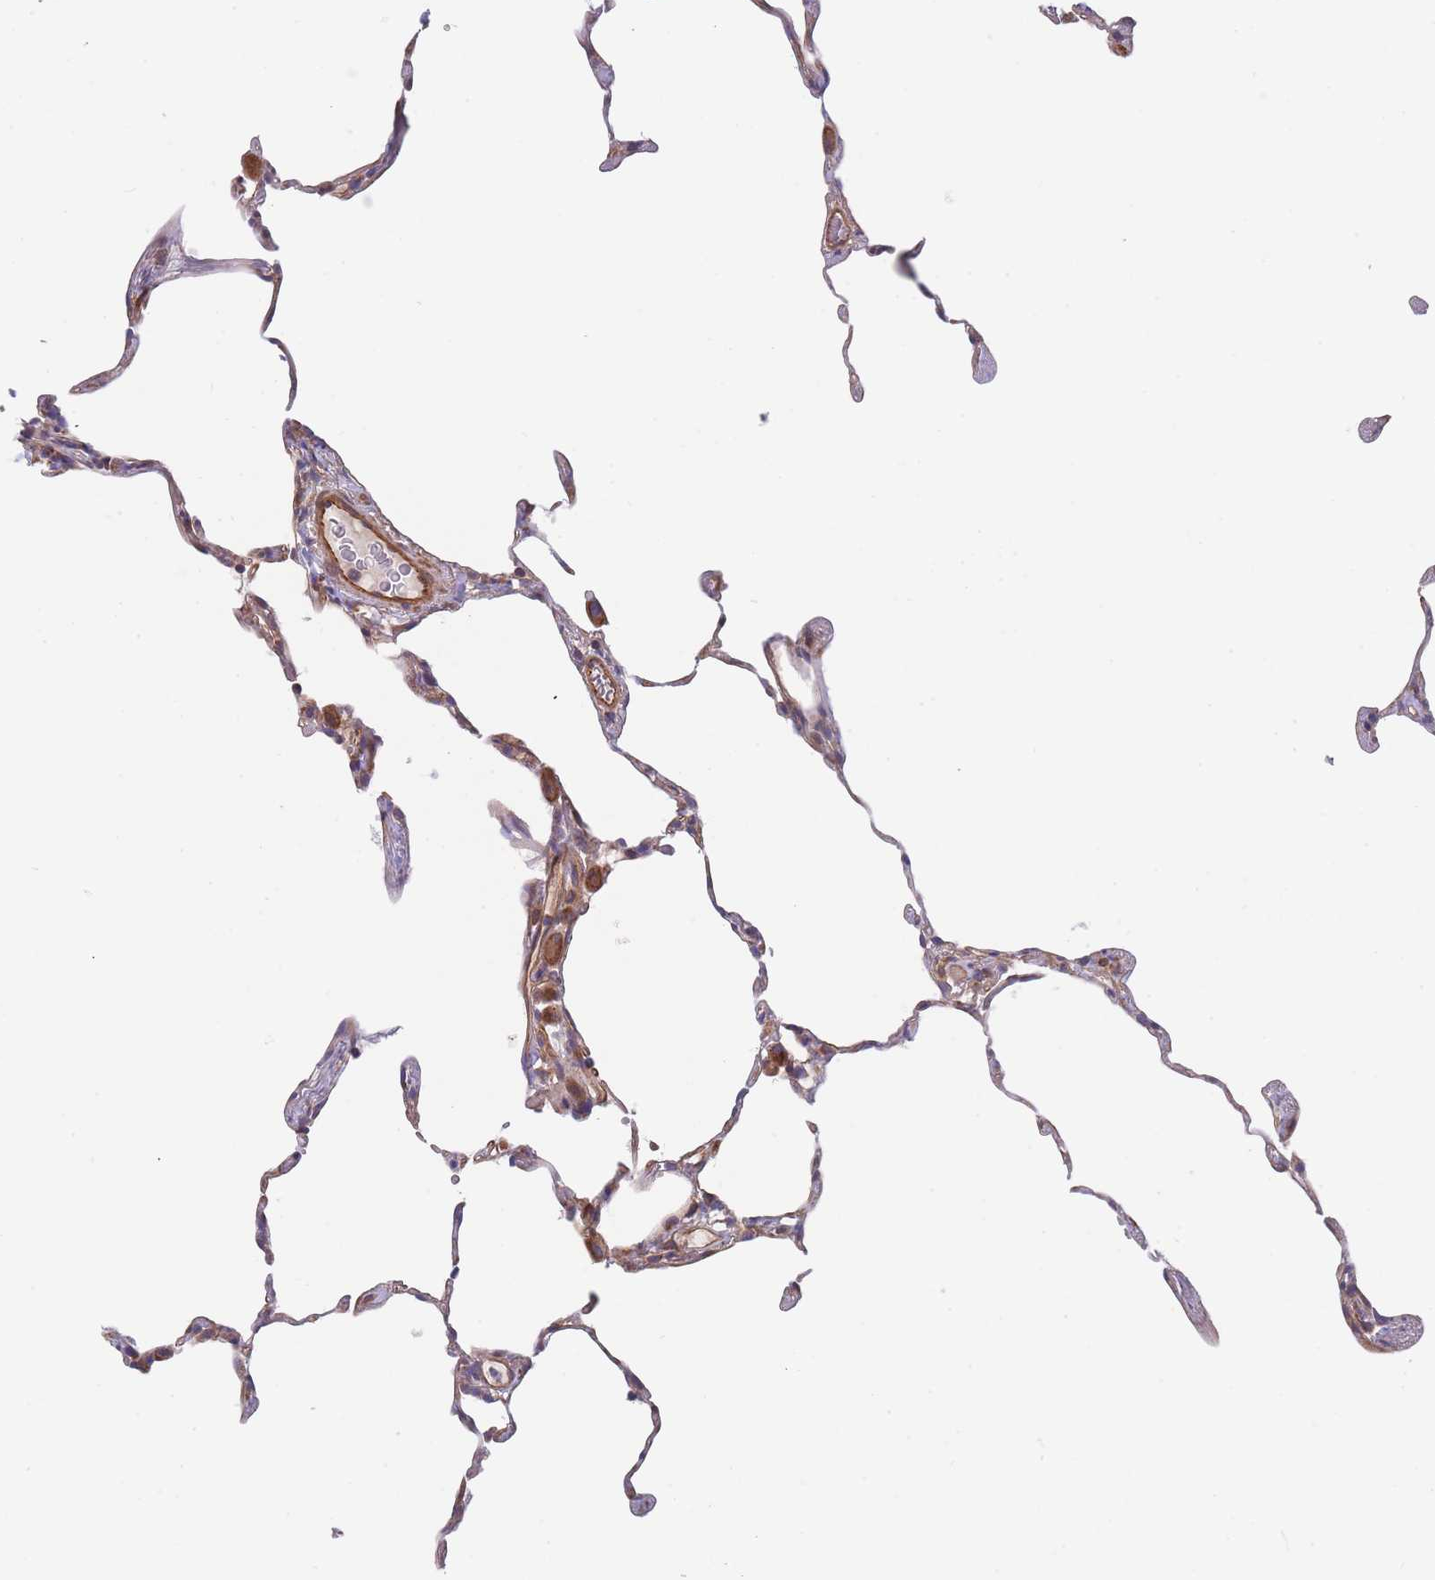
{"staining": {"intensity": "moderate", "quantity": "<25%", "location": "cytoplasmic/membranous"}, "tissue": "lung", "cell_type": "Alveolar cells", "image_type": "normal", "snomed": [{"axis": "morphology", "description": "Normal tissue, NOS"}, {"axis": "topography", "description": "Lung"}], "caption": "The immunohistochemical stain shows moderate cytoplasmic/membranous staining in alveolar cells of benign lung. Using DAB (3,3'-diaminobenzidine) (brown) and hematoxylin (blue) stains, captured at high magnification using brightfield microscopy.", "gene": "MTRES1", "patient": {"sex": "female", "age": 57}}